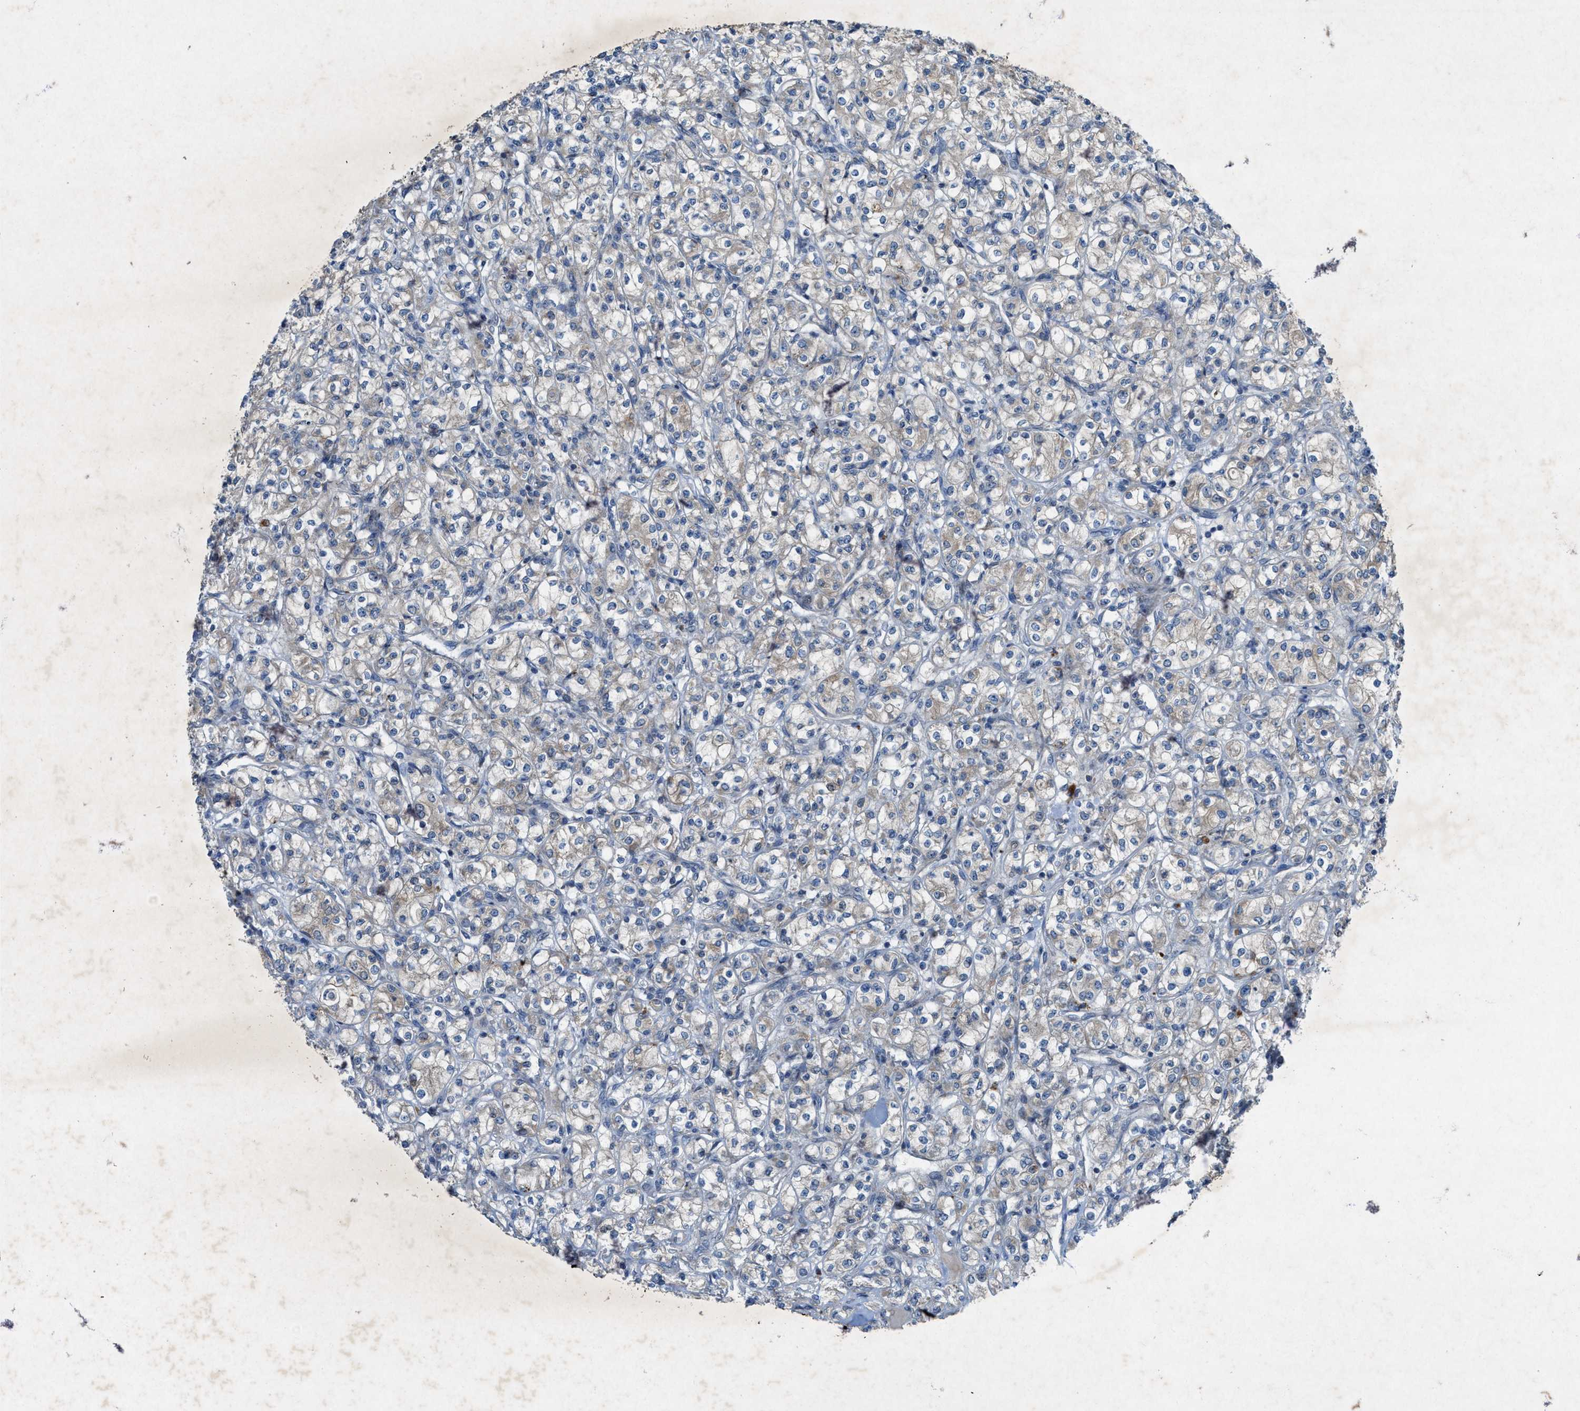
{"staining": {"intensity": "weak", "quantity": "<25%", "location": "cytoplasmic/membranous"}, "tissue": "renal cancer", "cell_type": "Tumor cells", "image_type": "cancer", "snomed": [{"axis": "morphology", "description": "Adenocarcinoma, NOS"}, {"axis": "topography", "description": "Kidney"}], "caption": "DAB (3,3'-diaminobenzidine) immunohistochemical staining of adenocarcinoma (renal) exhibits no significant expression in tumor cells.", "gene": "URGCP", "patient": {"sex": "male", "age": 77}}